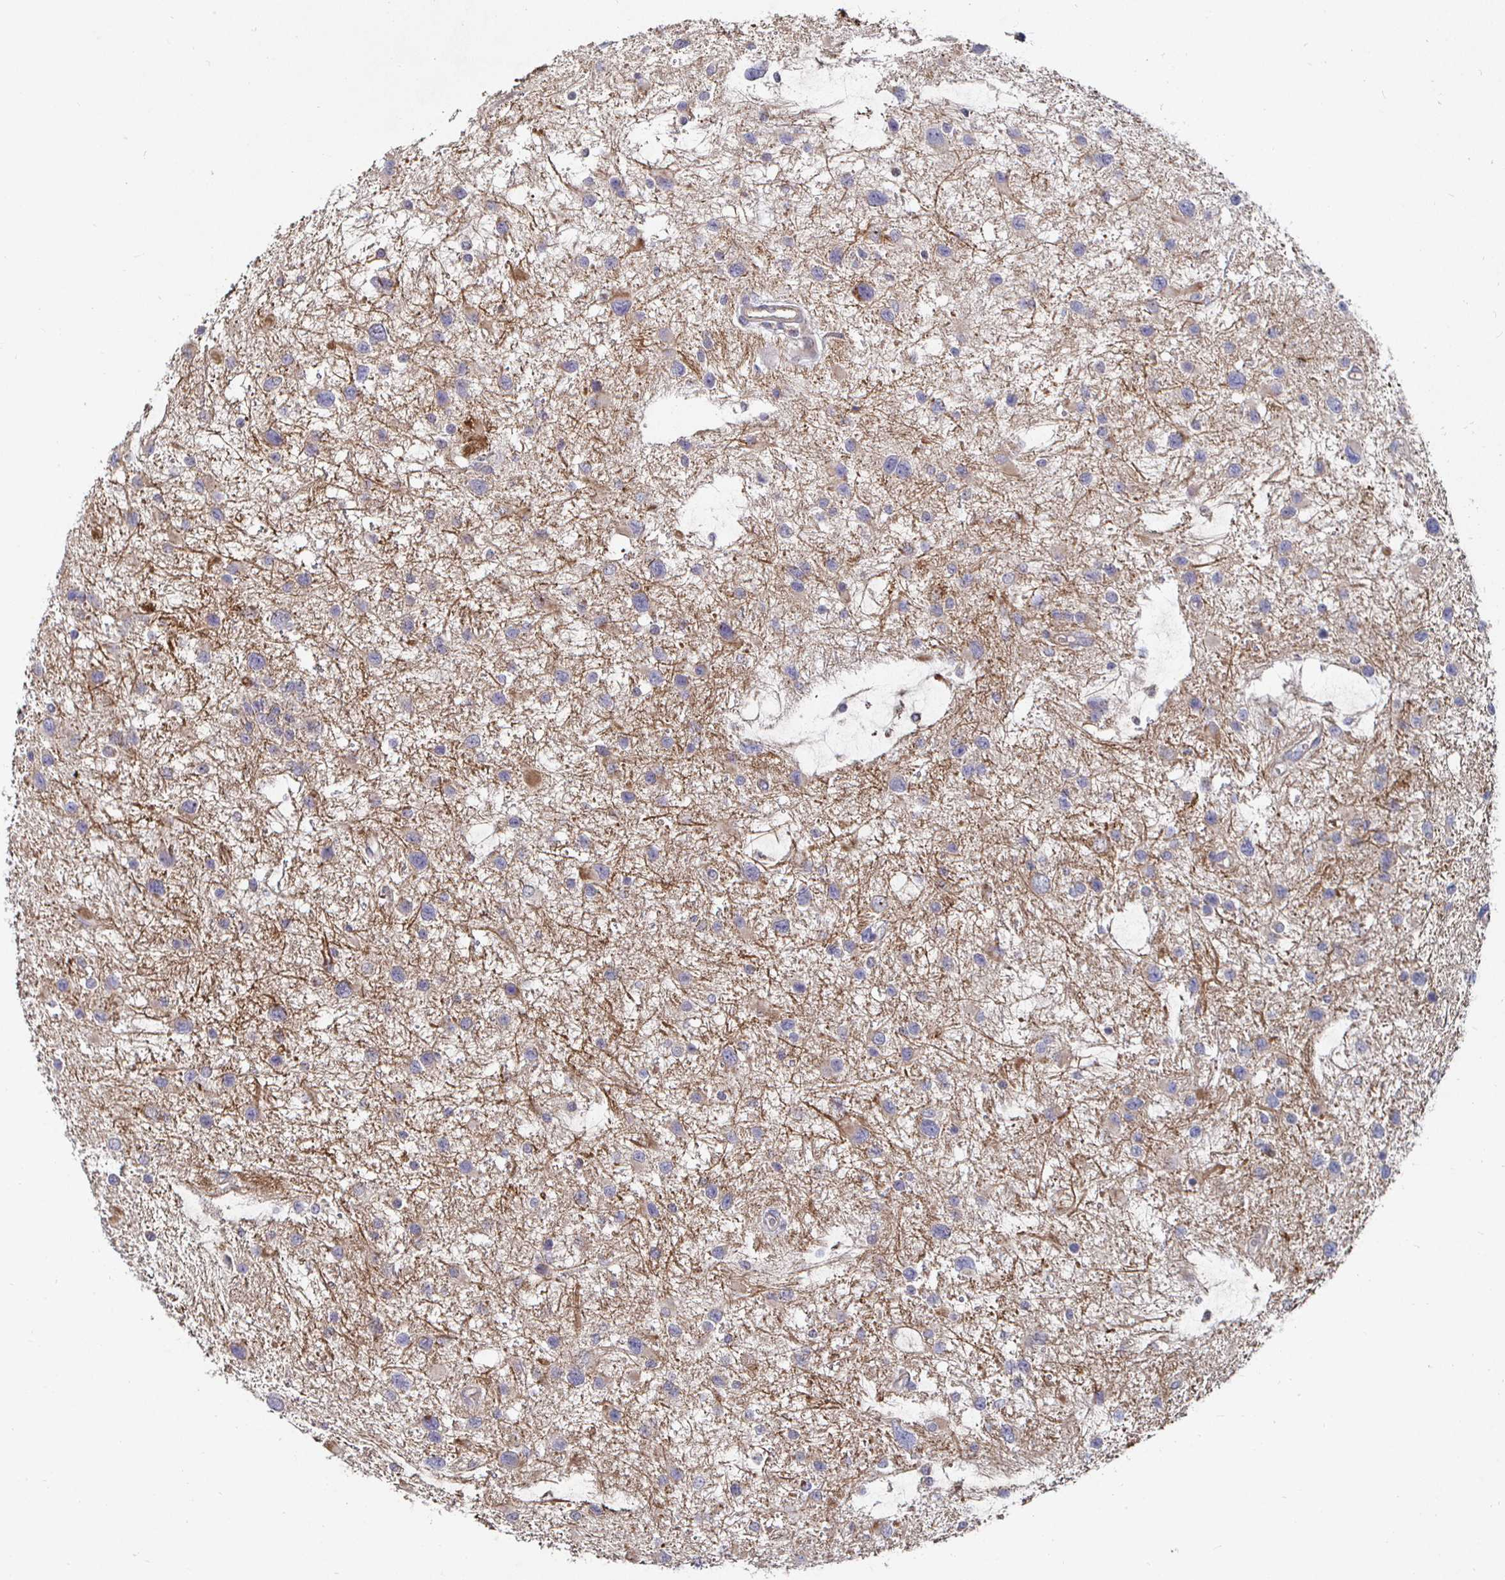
{"staining": {"intensity": "negative", "quantity": "none", "location": "none"}, "tissue": "glioma", "cell_type": "Tumor cells", "image_type": "cancer", "snomed": [{"axis": "morphology", "description": "Glioma, malignant, Low grade"}, {"axis": "topography", "description": "Brain"}], "caption": "The micrograph demonstrates no staining of tumor cells in glioma.", "gene": "NRSN1", "patient": {"sex": "female", "age": 32}}